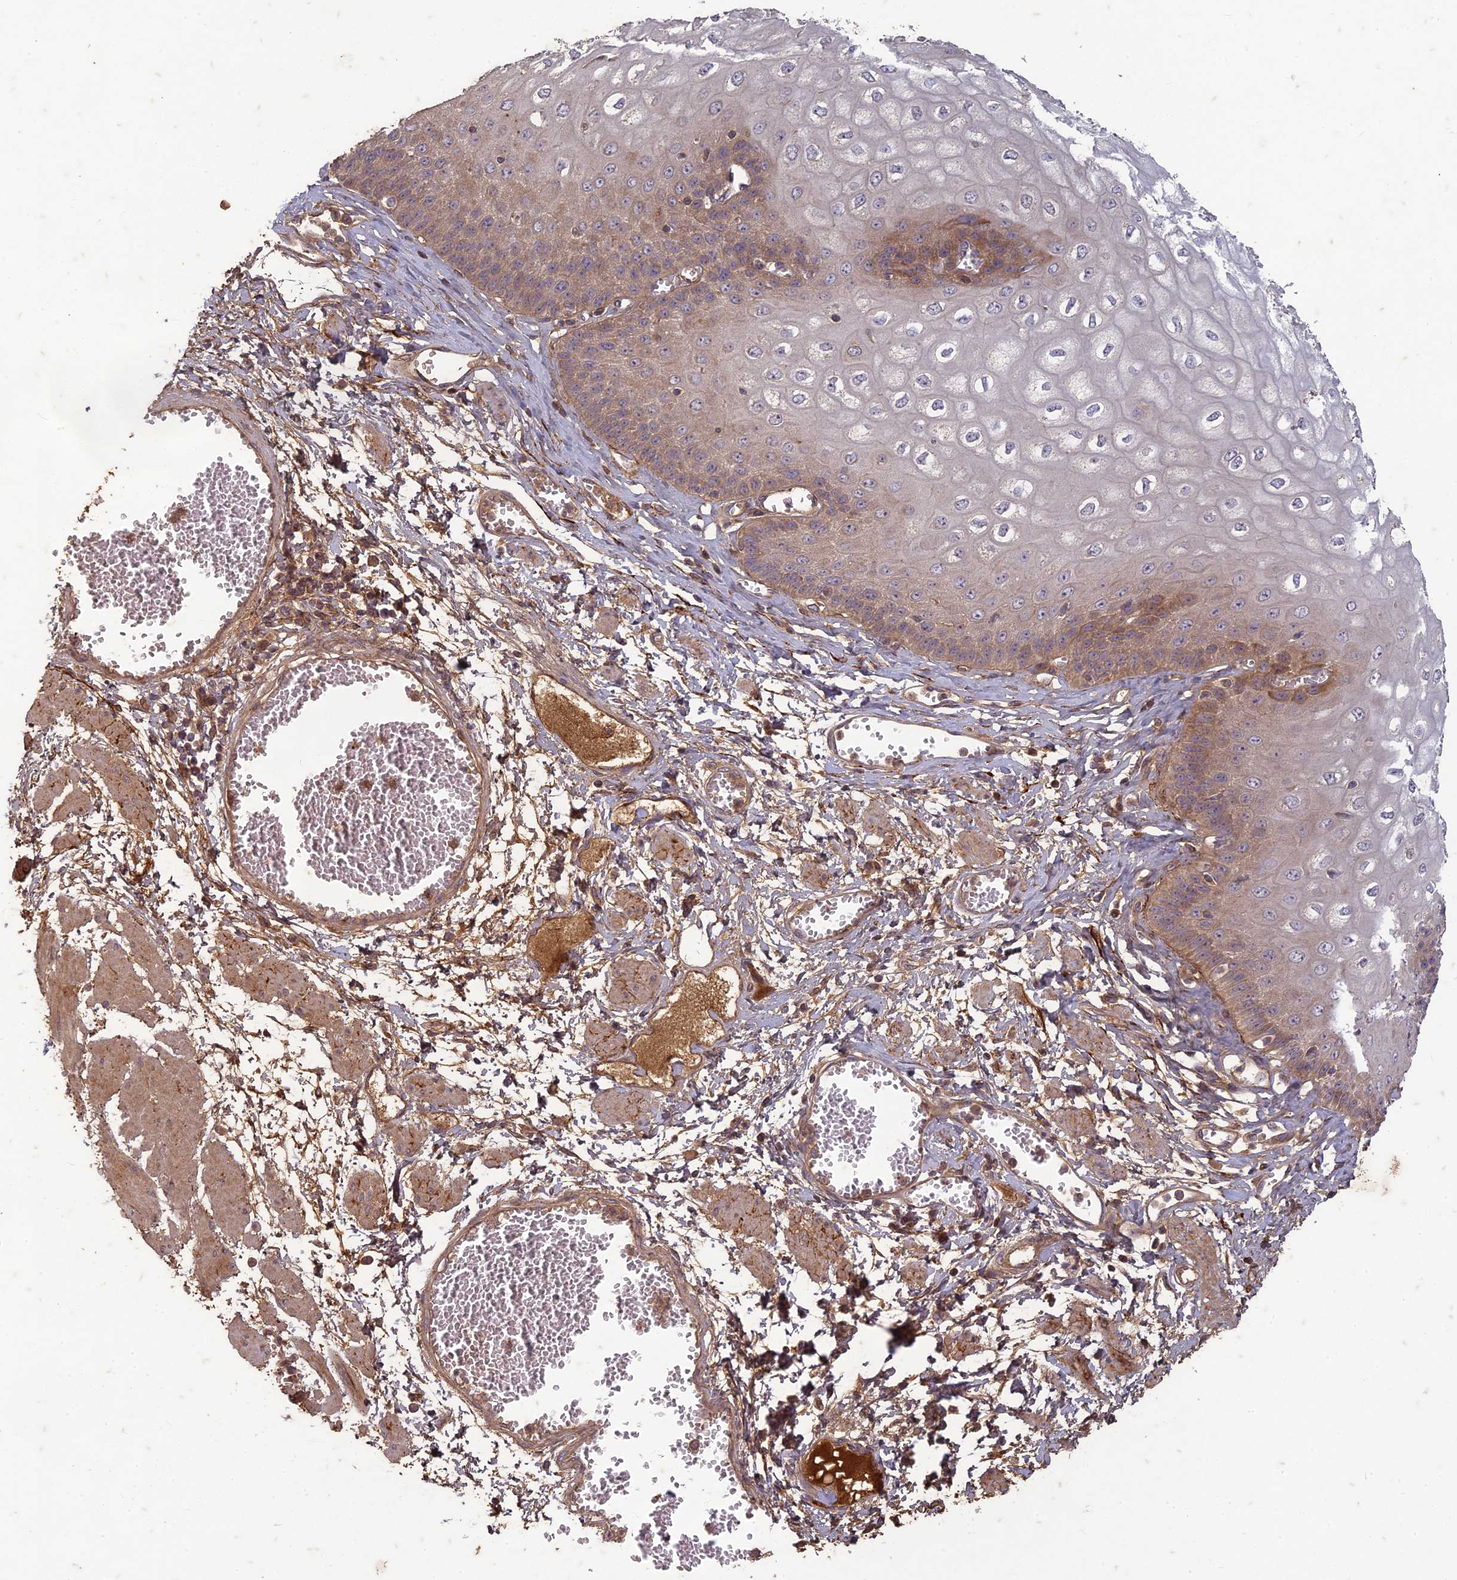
{"staining": {"intensity": "moderate", "quantity": "25%-75%", "location": "cytoplasmic/membranous"}, "tissue": "esophagus", "cell_type": "Squamous epithelial cells", "image_type": "normal", "snomed": [{"axis": "morphology", "description": "Normal tissue, NOS"}, {"axis": "topography", "description": "Esophagus"}], "caption": "Unremarkable esophagus displays moderate cytoplasmic/membranous staining in approximately 25%-75% of squamous epithelial cells, visualized by immunohistochemistry.", "gene": "TCF25", "patient": {"sex": "male", "age": 60}}